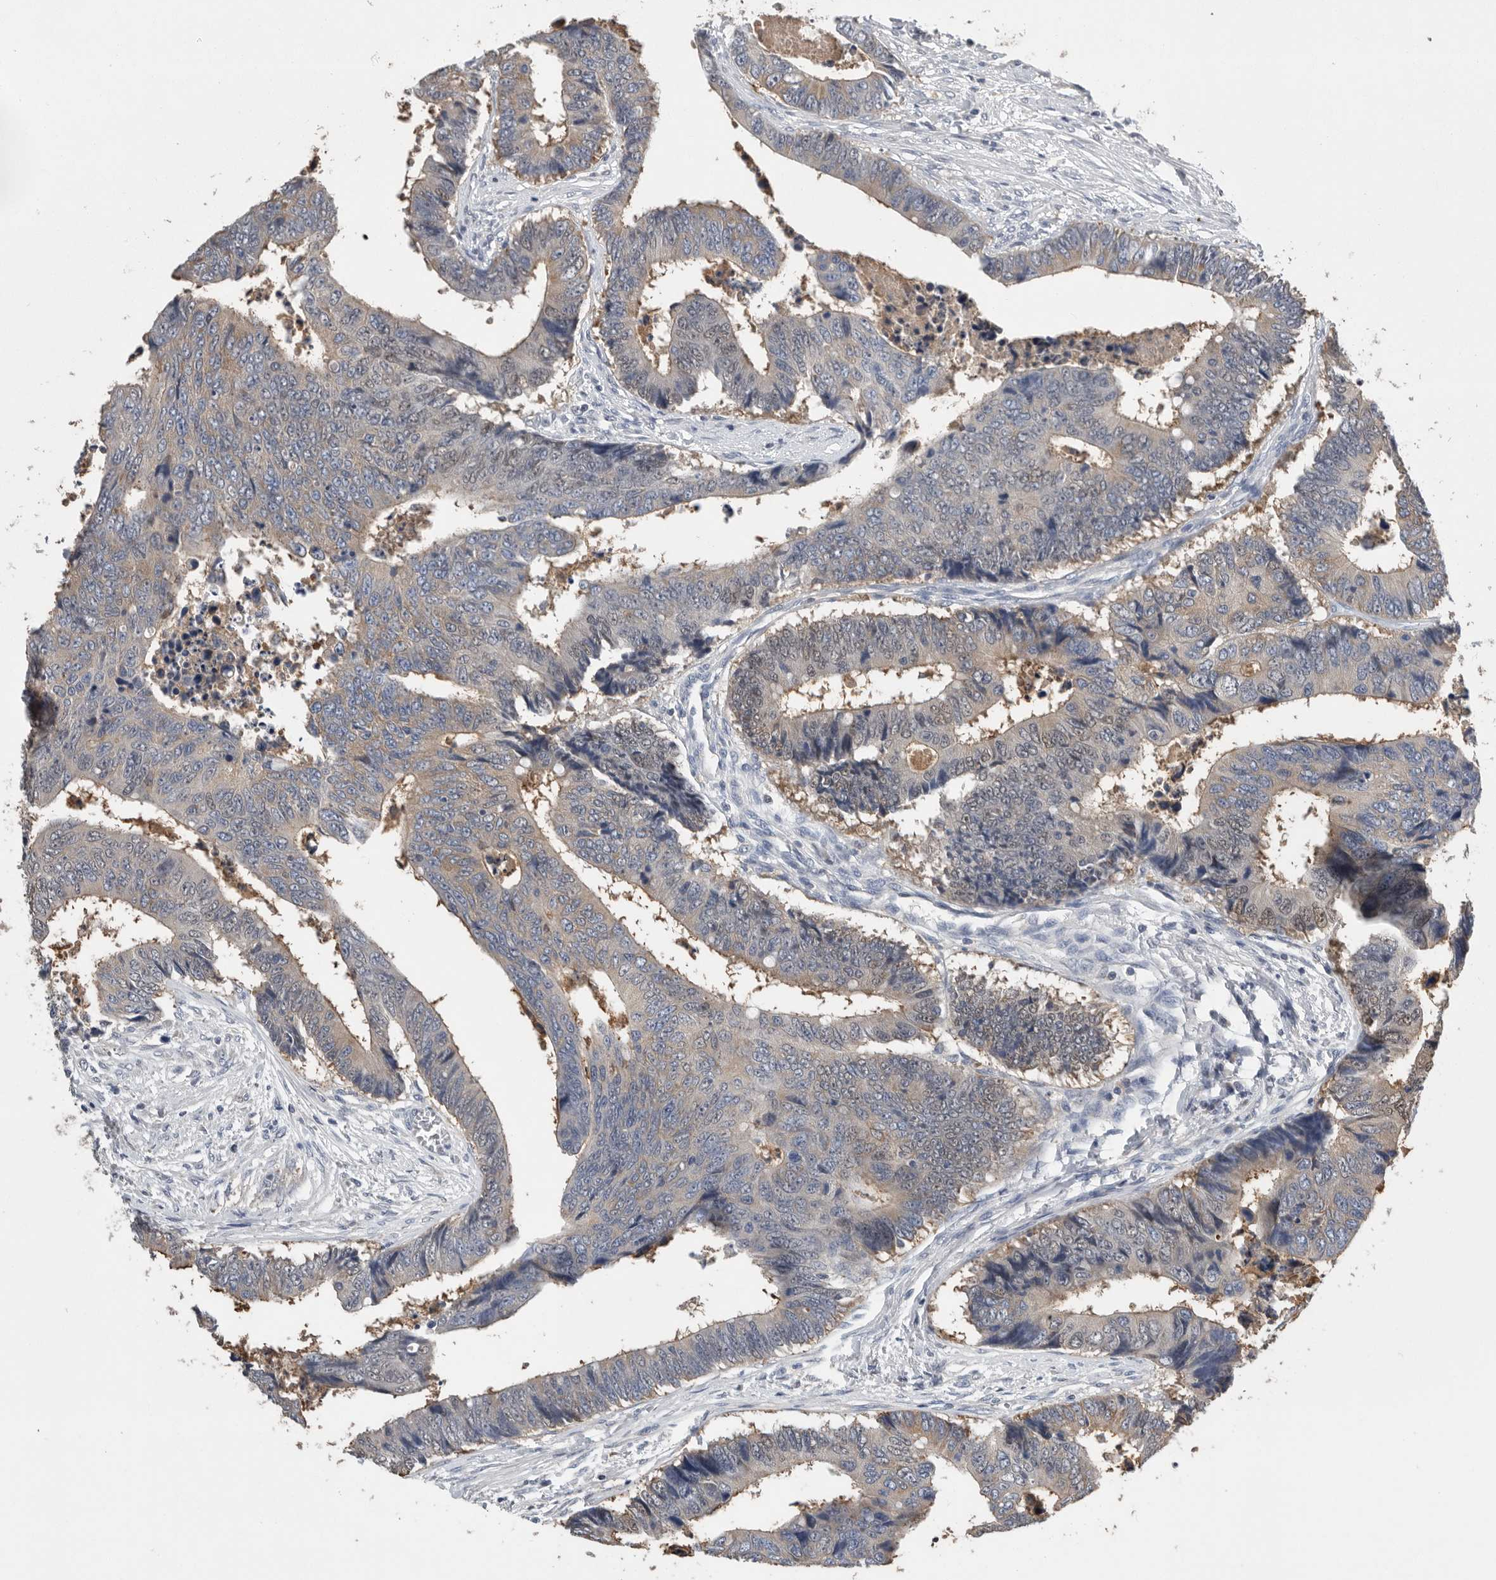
{"staining": {"intensity": "weak", "quantity": "<25%", "location": "cytoplasmic/membranous"}, "tissue": "colorectal cancer", "cell_type": "Tumor cells", "image_type": "cancer", "snomed": [{"axis": "morphology", "description": "Adenocarcinoma, NOS"}, {"axis": "topography", "description": "Rectum"}], "caption": "An immunohistochemistry image of colorectal cancer is shown. There is no staining in tumor cells of colorectal cancer.", "gene": "PDCD4", "patient": {"sex": "male", "age": 84}}